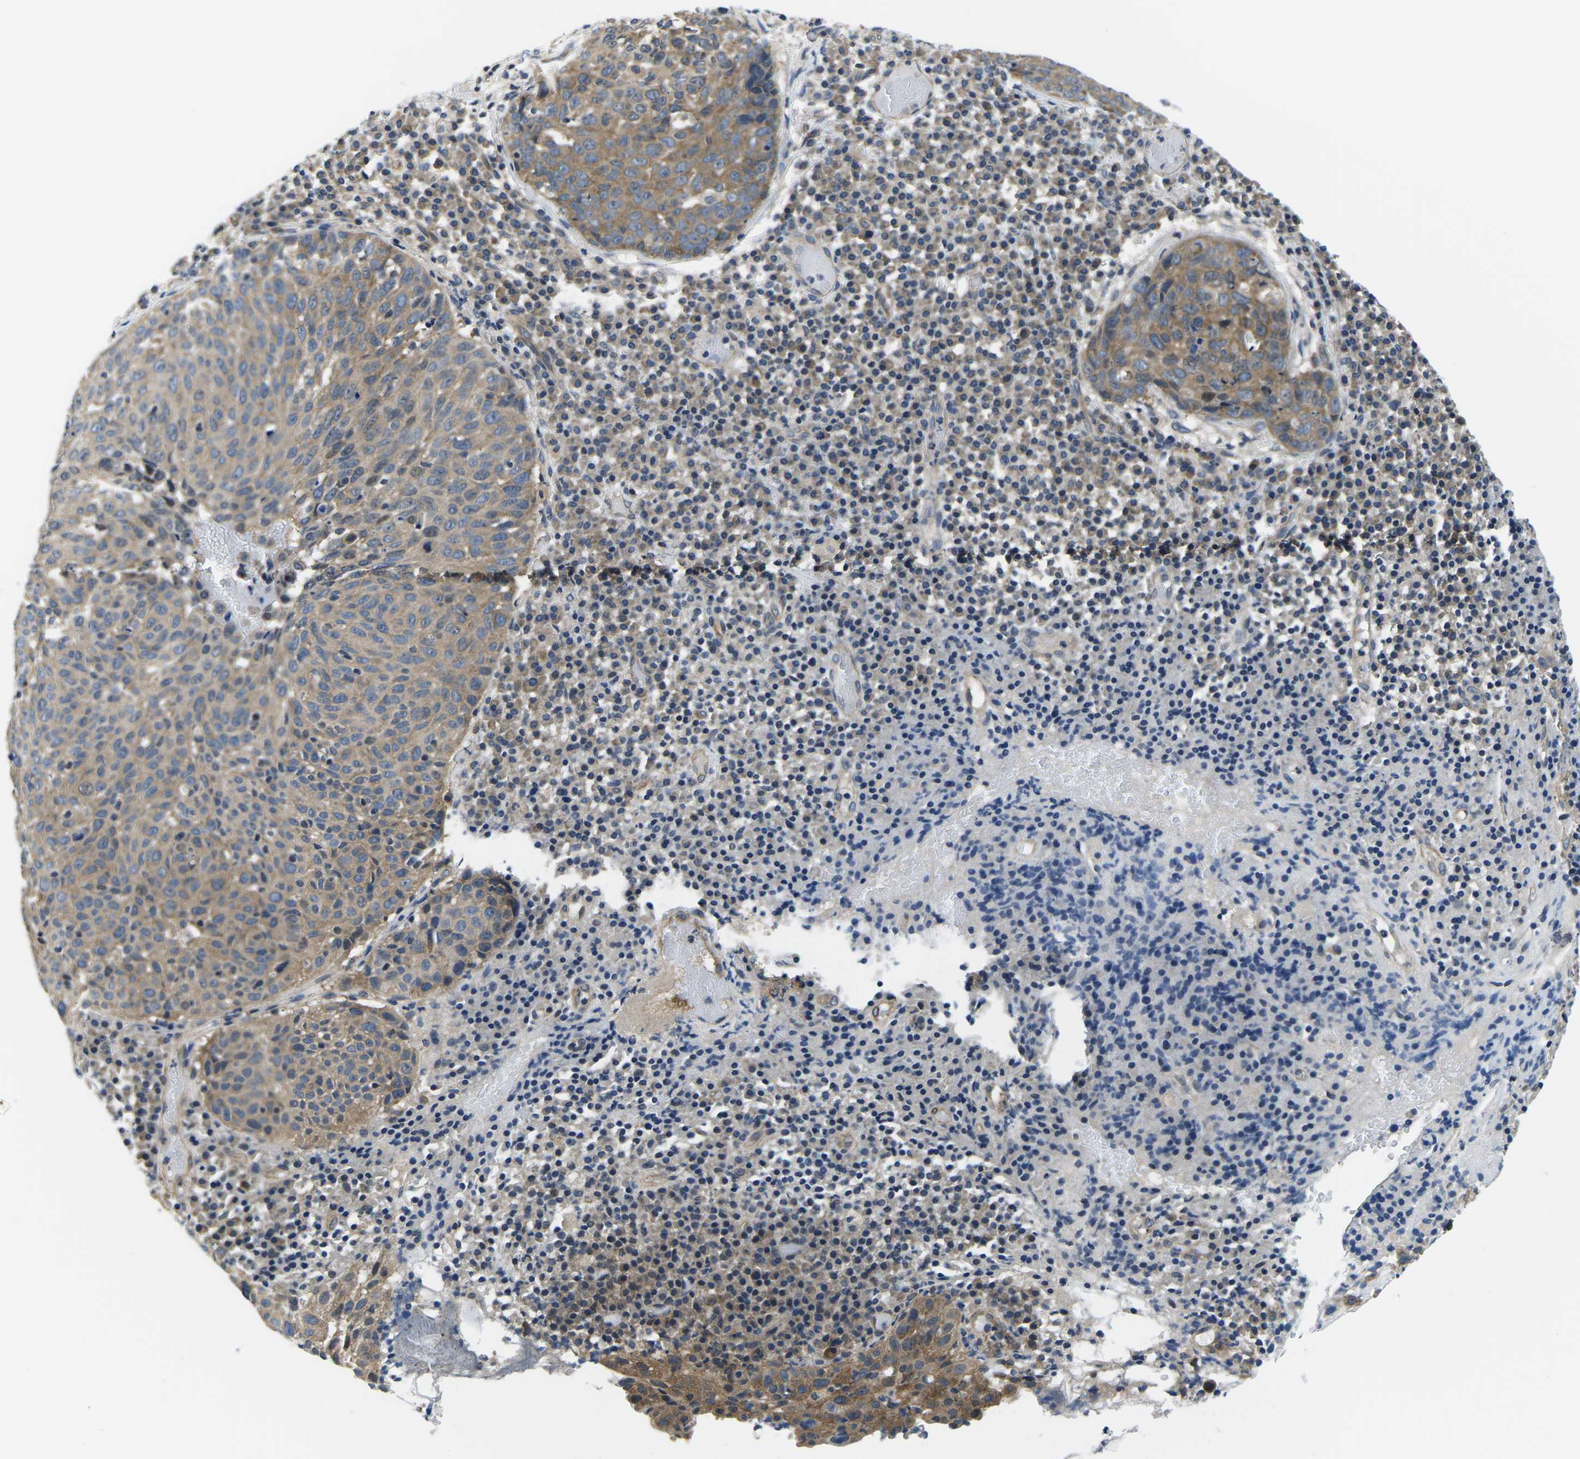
{"staining": {"intensity": "moderate", "quantity": ">75%", "location": "cytoplasmic/membranous"}, "tissue": "skin cancer", "cell_type": "Tumor cells", "image_type": "cancer", "snomed": [{"axis": "morphology", "description": "Squamous cell carcinoma in situ, NOS"}, {"axis": "morphology", "description": "Squamous cell carcinoma, NOS"}, {"axis": "topography", "description": "Skin"}], "caption": "Immunohistochemical staining of human skin cancer (squamous cell carcinoma) reveals moderate cytoplasmic/membranous protein positivity in about >75% of tumor cells.", "gene": "GSK3B", "patient": {"sex": "male", "age": 93}}